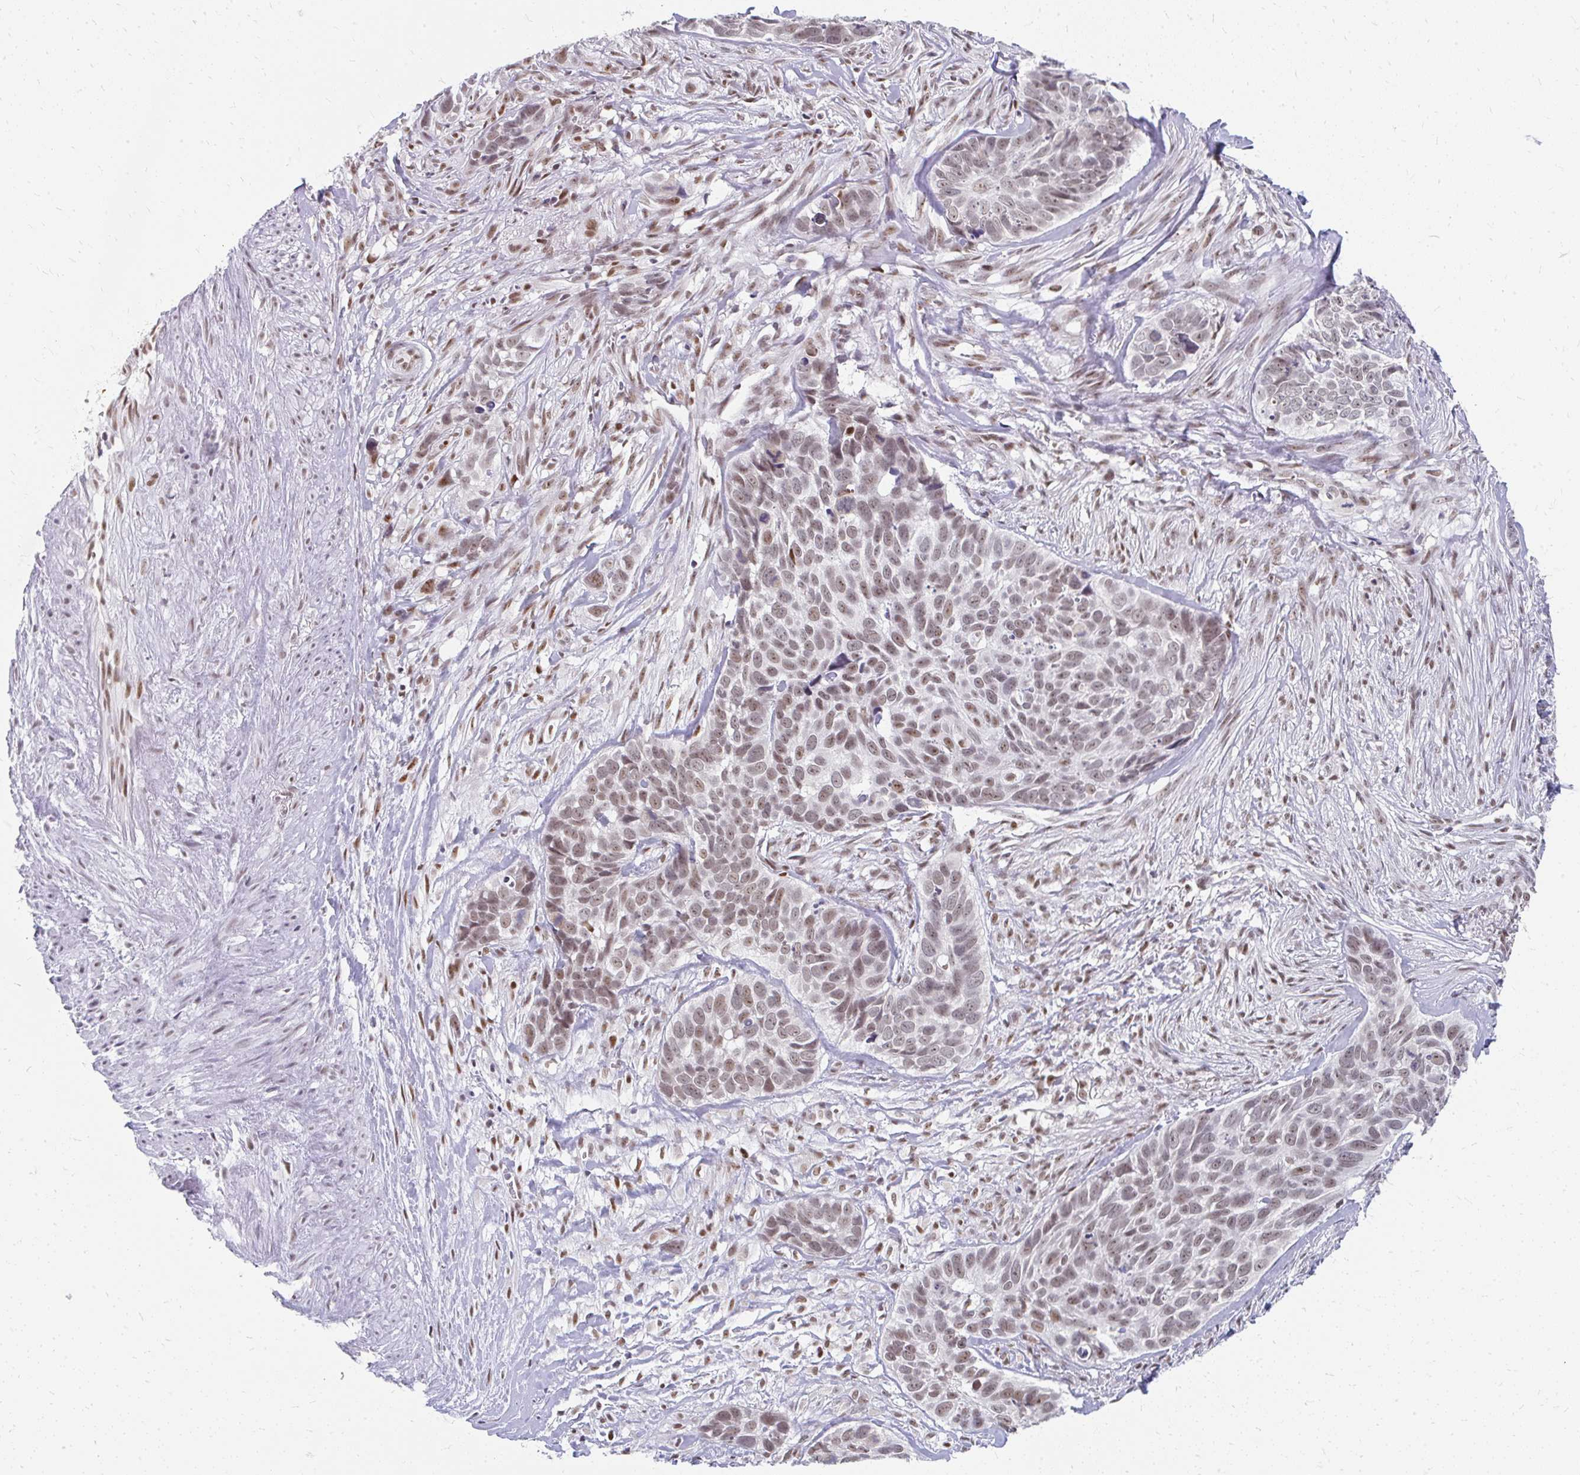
{"staining": {"intensity": "moderate", "quantity": ">75%", "location": "nuclear"}, "tissue": "skin cancer", "cell_type": "Tumor cells", "image_type": "cancer", "snomed": [{"axis": "morphology", "description": "Basal cell carcinoma"}, {"axis": "topography", "description": "Skin"}], "caption": "IHC of skin basal cell carcinoma displays medium levels of moderate nuclear staining in approximately >75% of tumor cells. The staining was performed using DAB to visualize the protein expression in brown, while the nuclei were stained in blue with hematoxylin (Magnification: 20x).", "gene": "GTF2H1", "patient": {"sex": "female", "age": 82}}